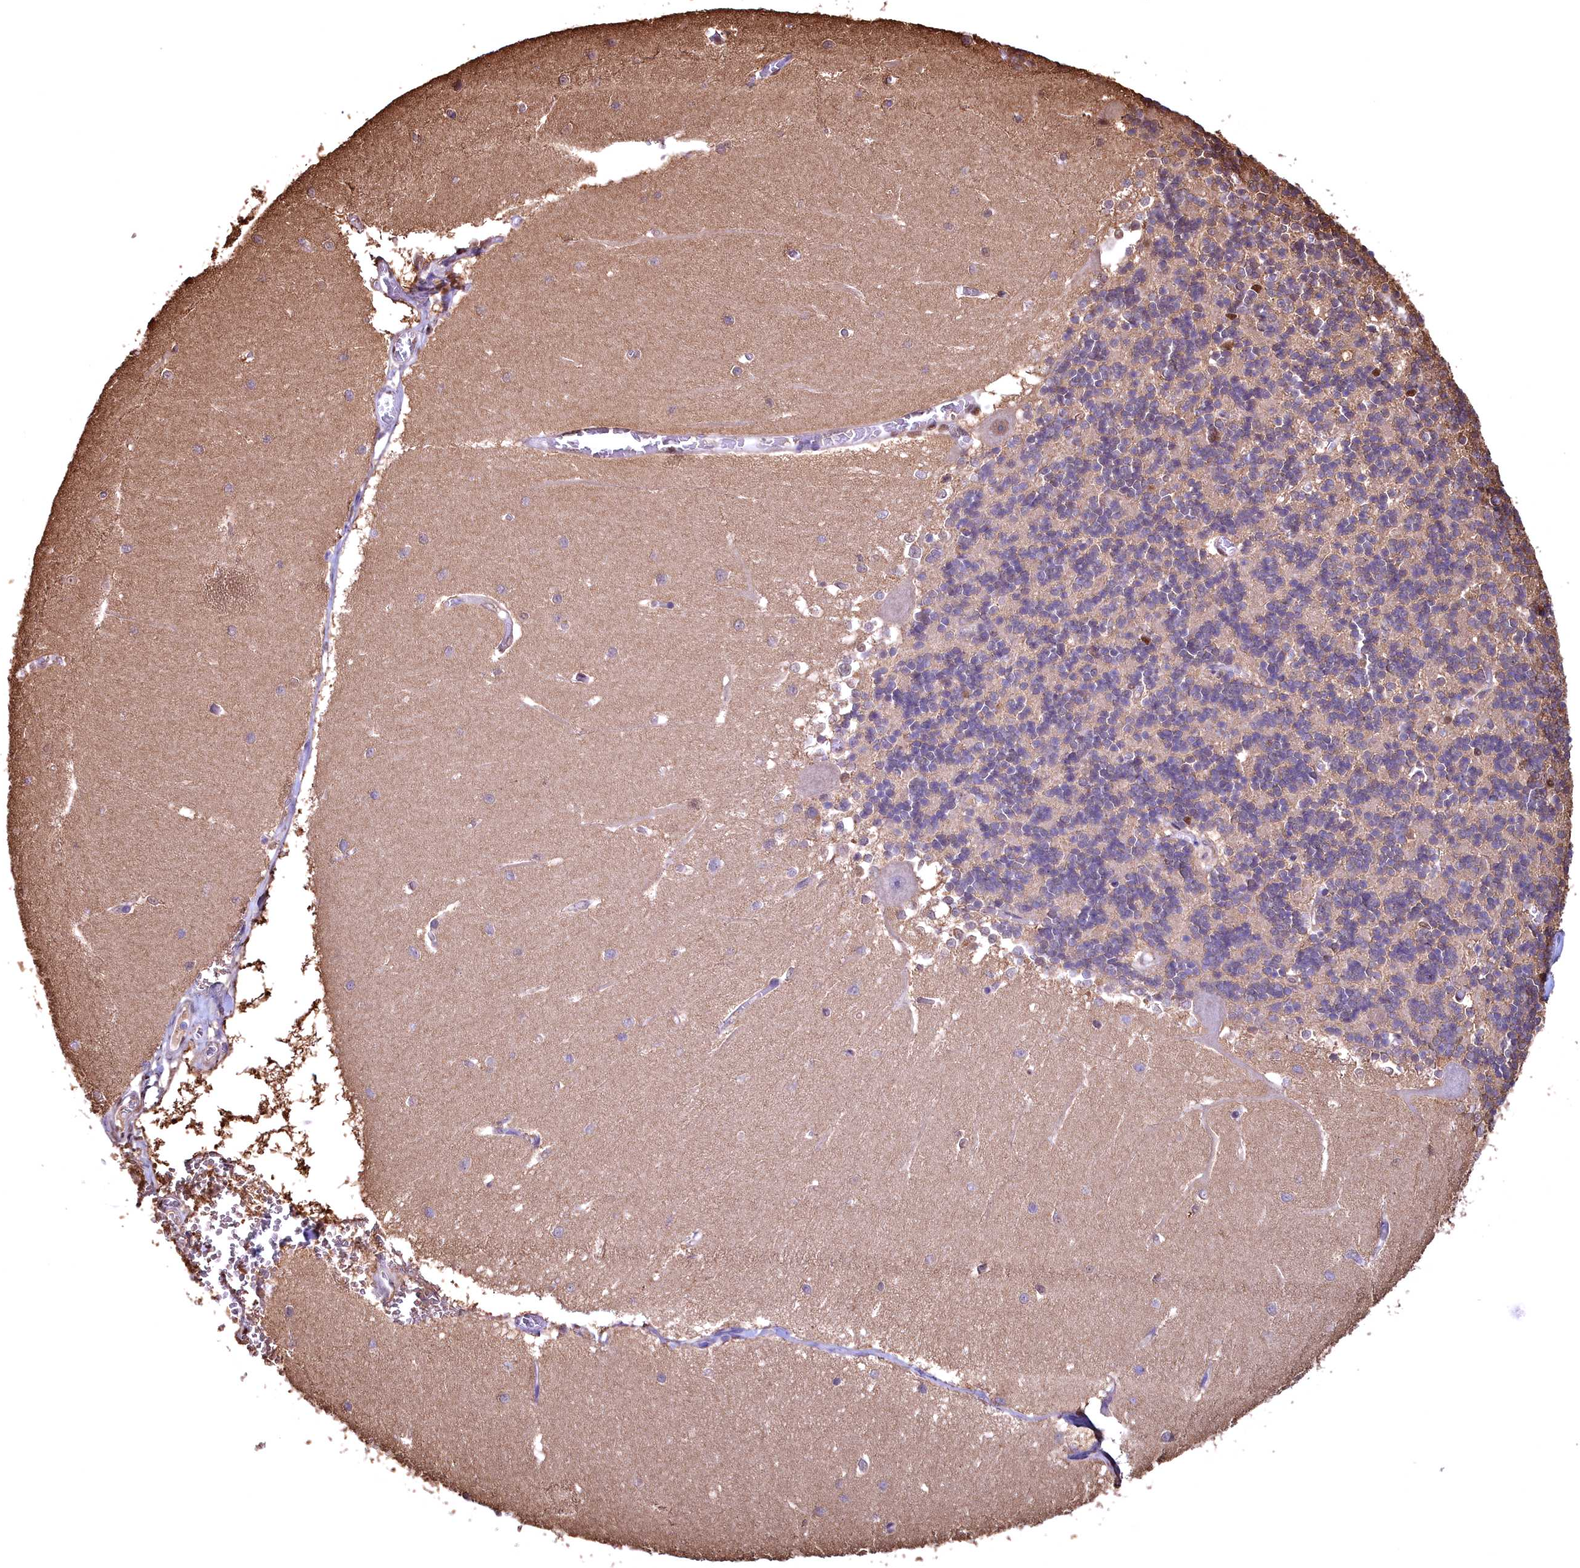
{"staining": {"intensity": "weak", "quantity": "25%-75%", "location": "cytoplasmic/membranous"}, "tissue": "cerebellum", "cell_type": "Cells in granular layer", "image_type": "normal", "snomed": [{"axis": "morphology", "description": "Normal tissue, NOS"}, {"axis": "topography", "description": "Cerebellum"}], "caption": "This is an image of IHC staining of normal cerebellum, which shows weak staining in the cytoplasmic/membranous of cells in granular layer.", "gene": "GAPDH", "patient": {"sex": "male", "age": 37}}